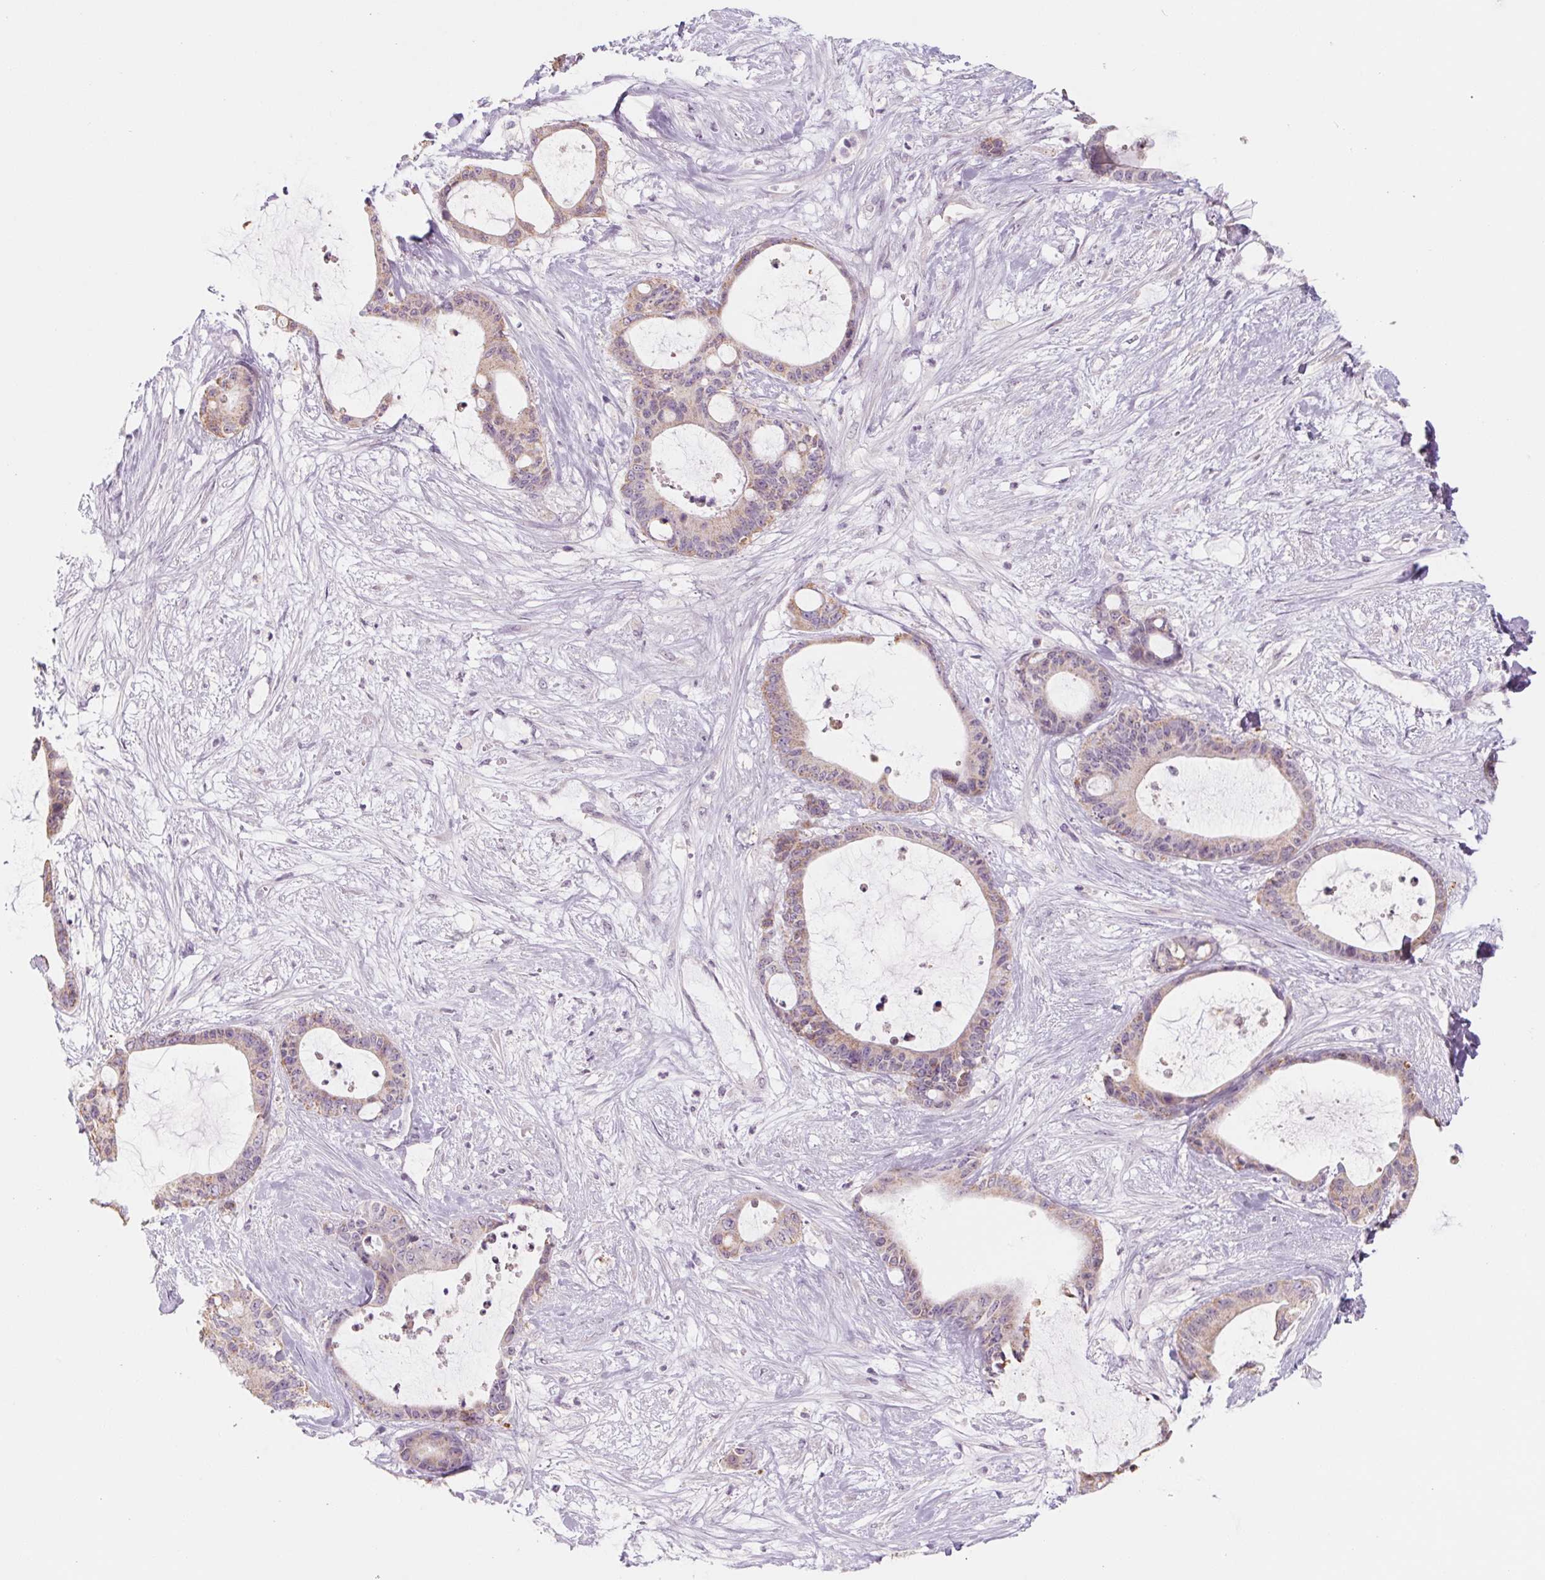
{"staining": {"intensity": "weak", "quantity": "25%-75%", "location": "cytoplasmic/membranous"}, "tissue": "liver cancer", "cell_type": "Tumor cells", "image_type": "cancer", "snomed": [{"axis": "morphology", "description": "Normal tissue, NOS"}, {"axis": "morphology", "description": "Cholangiocarcinoma"}, {"axis": "topography", "description": "Liver"}, {"axis": "topography", "description": "Peripheral nerve tissue"}], "caption": "High-magnification brightfield microscopy of liver cancer stained with DAB (3,3'-diaminobenzidine) (brown) and counterstained with hematoxylin (blue). tumor cells exhibit weak cytoplasmic/membranous staining is seen in about25%-75% of cells.", "gene": "POU1F1", "patient": {"sex": "female", "age": 73}}